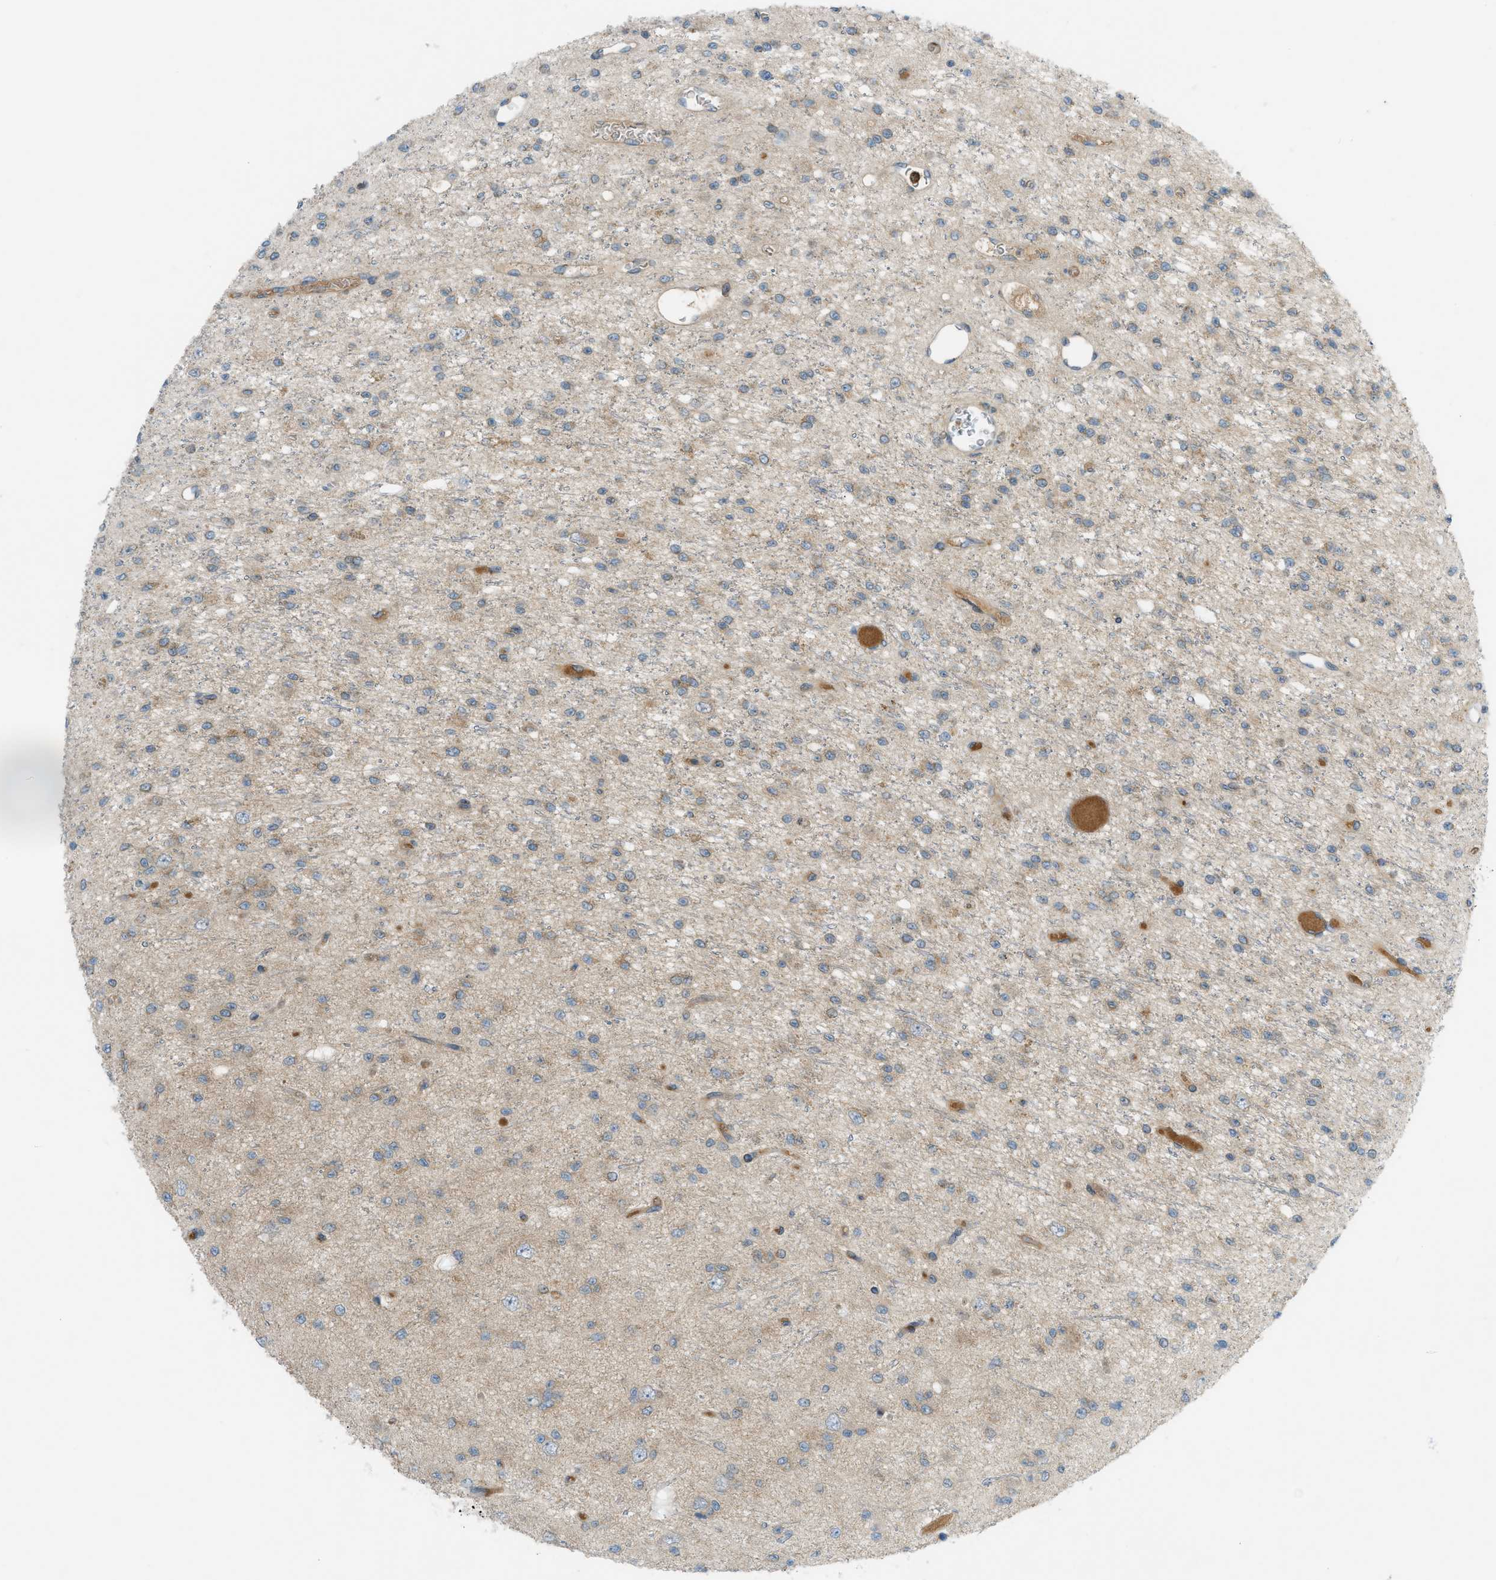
{"staining": {"intensity": "weak", "quantity": "25%-75%", "location": "cytoplasmic/membranous"}, "tissue": "glioma", "cell_type": "Tumor cells", "image_type": "cancer", "snomed": [{"axis": "morphology", "description": "Glioma, malignant, Low grade"}, {"axis": "topography", "description": "Brain"}], "caption": "This histopathology image displays immunohistochemistry (IHC) staining of low-grade glioma (malignant), with low weak cytoplasmic/membranous positivity in about 25%-75% of tumor cells.", "gene": "DYRK1A", "patient": {"sex": "male", "age": 38}}